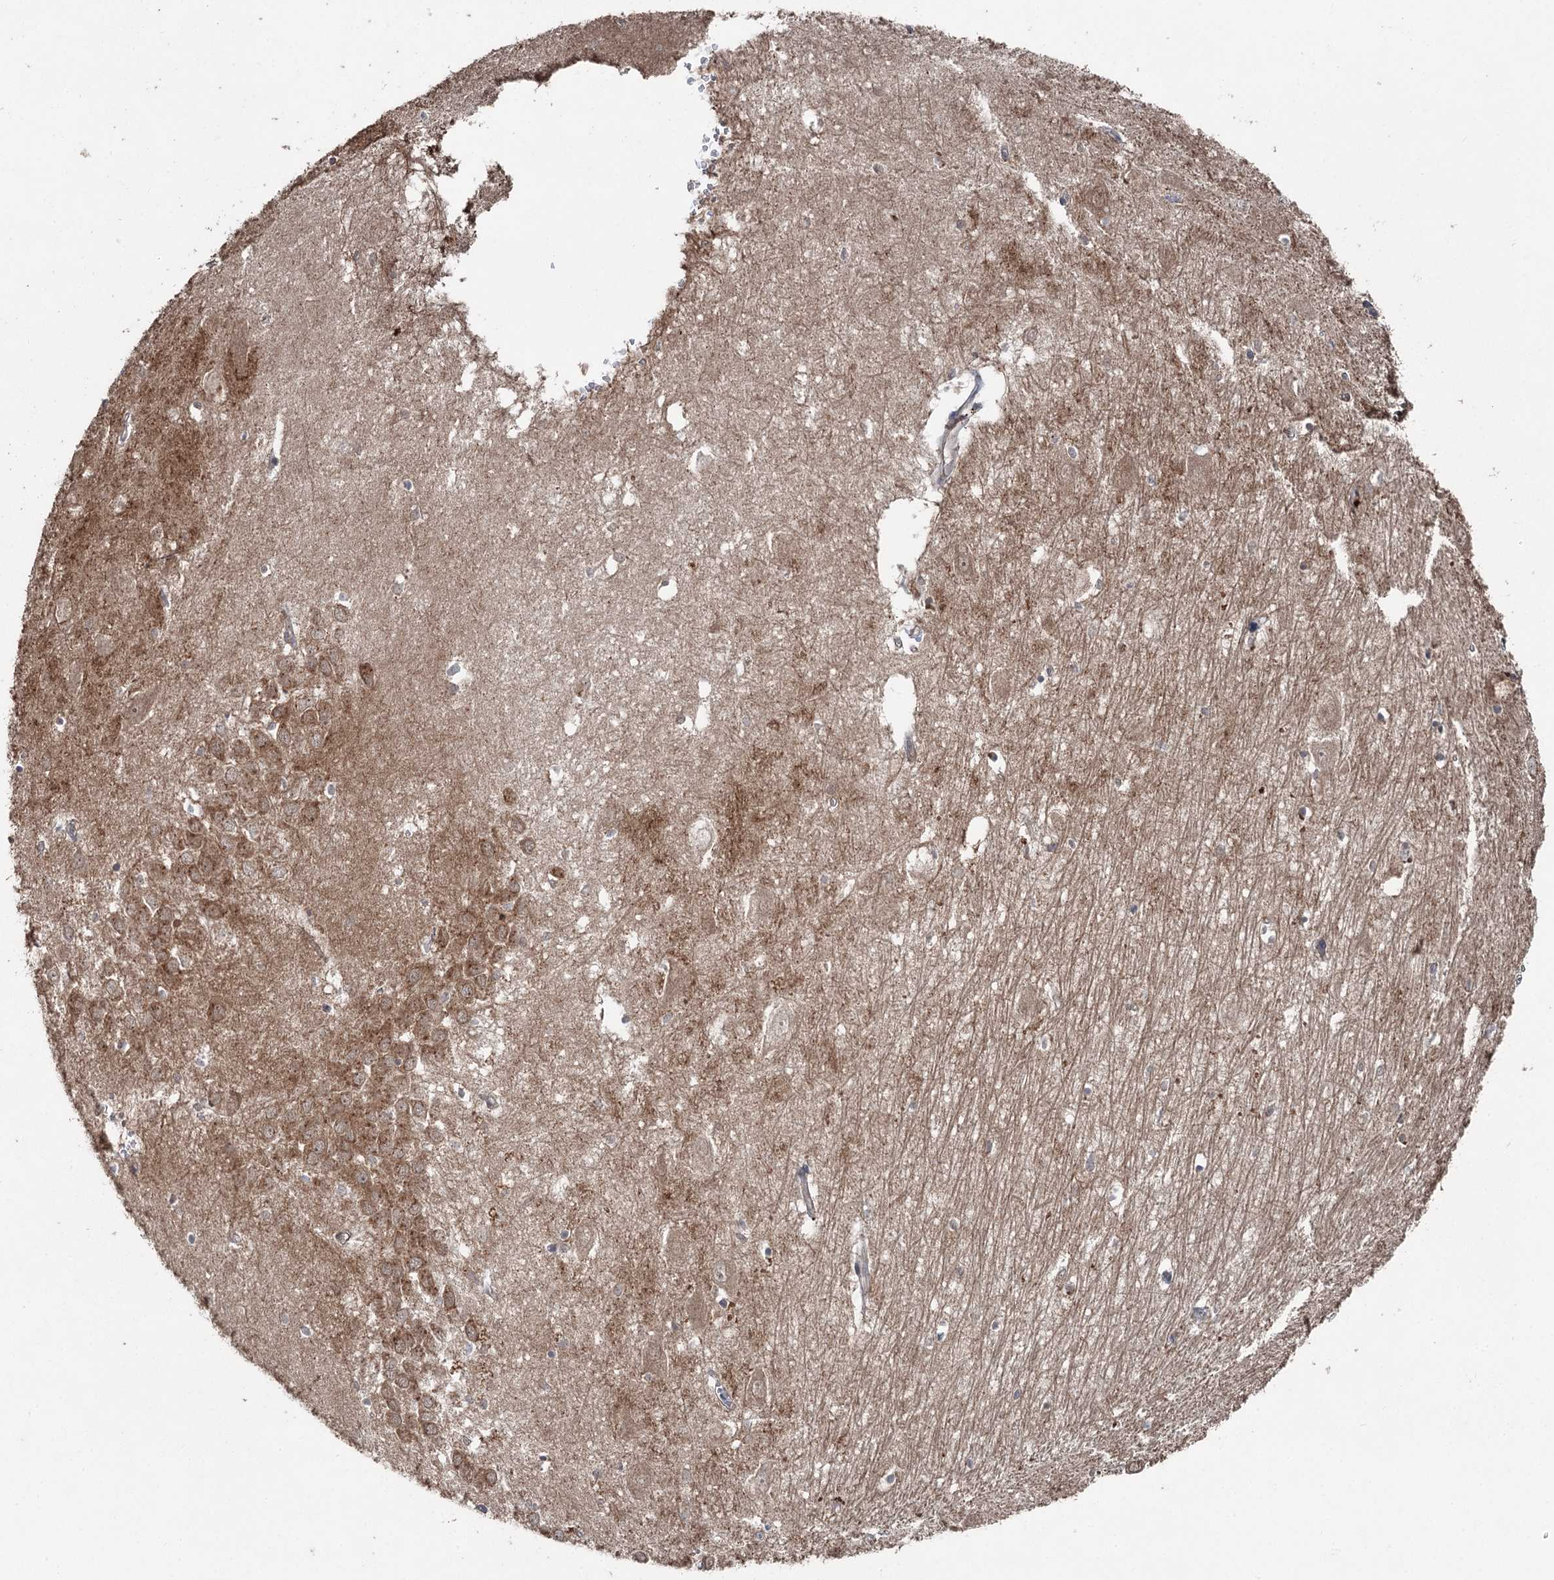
{"staining": {"intensity": "negative", "quantity": "none", "location": "none"}, "tissue": "hippocampus", "cell_type": "Glial cells", "image_type": "normal", "snomed": [{"axis": "morphology", "description": "Normal tissue, NOS"}, {"axis": "topography", "description": "Hippocampus"}], "caption": "Micrograph shows no protein positivity in glial cells of benign hippocampus. (Brightfield microscopy of DAB (3,3'-diaminobenzidine) immunohistochemistry (IHC) at high magnification).", "gene": "MAPK8IP2", "patient": {"sex": "female", "age": 64}}